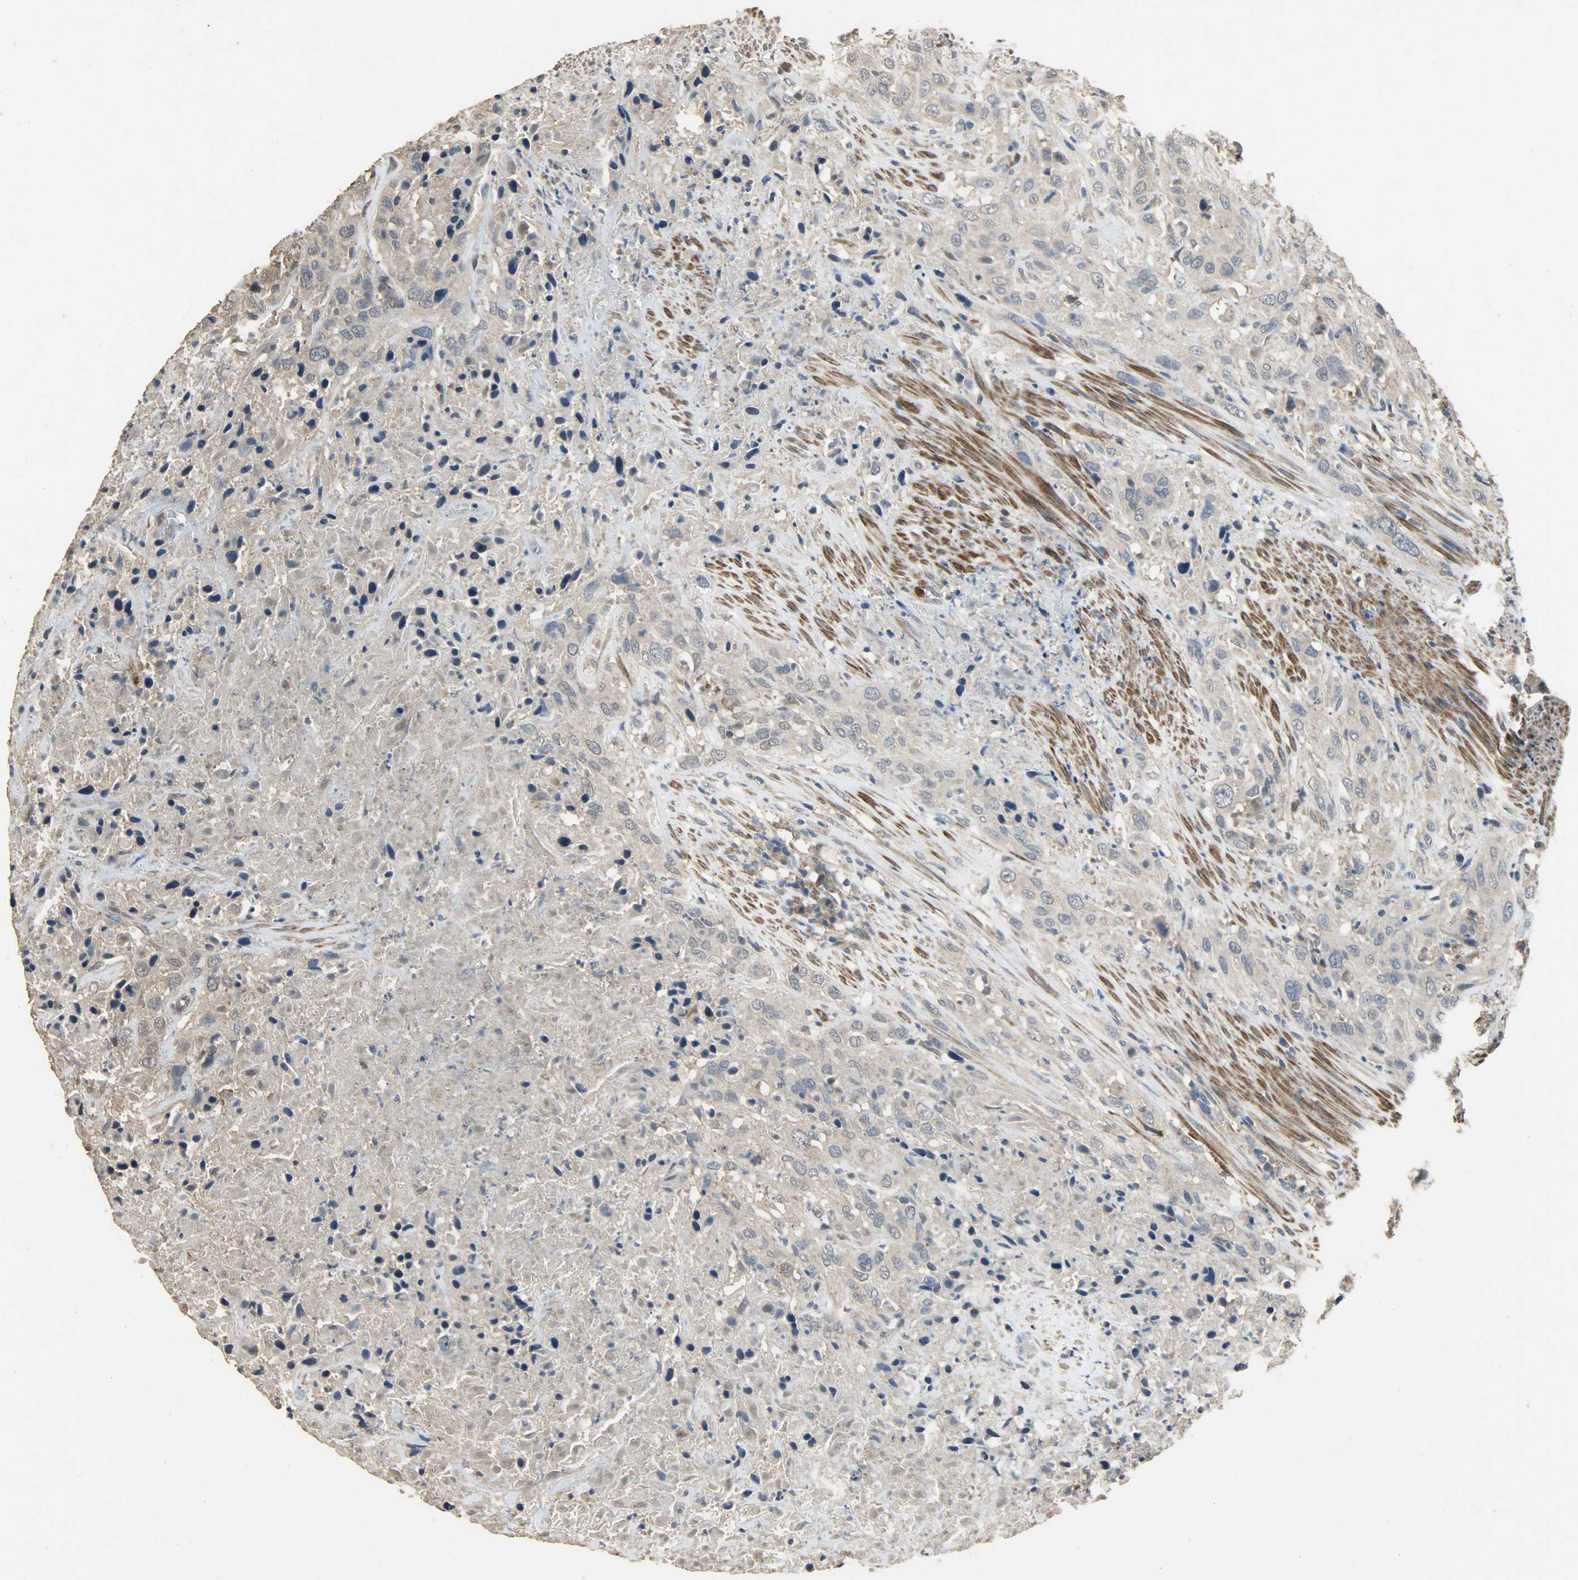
{"staining": {"intensity": "weak", "quantity": ">75%", "location": "cytoplasmic/membranous"}, "tissue": "urothelial cancer", "cell_type": "Tumor cells", "image_type": "cancer", "snomed": [{"axis": "morphology", "description": "Urothelial carcinoma, High grade"}, {"axis": "topography", "description": "Urinary bladder"}], "caption": "This image shows urothelial carcinoma (high-grade) stained with immunohistochemistry (IHC) to label a protein in brown. The cytoplasmic/membranous of tumor cells show weak positivity for the protein. Nuclei are counter-stained blue.", "gene": "CDKN2C", "patient": {"sex": "male", "age": 61}}